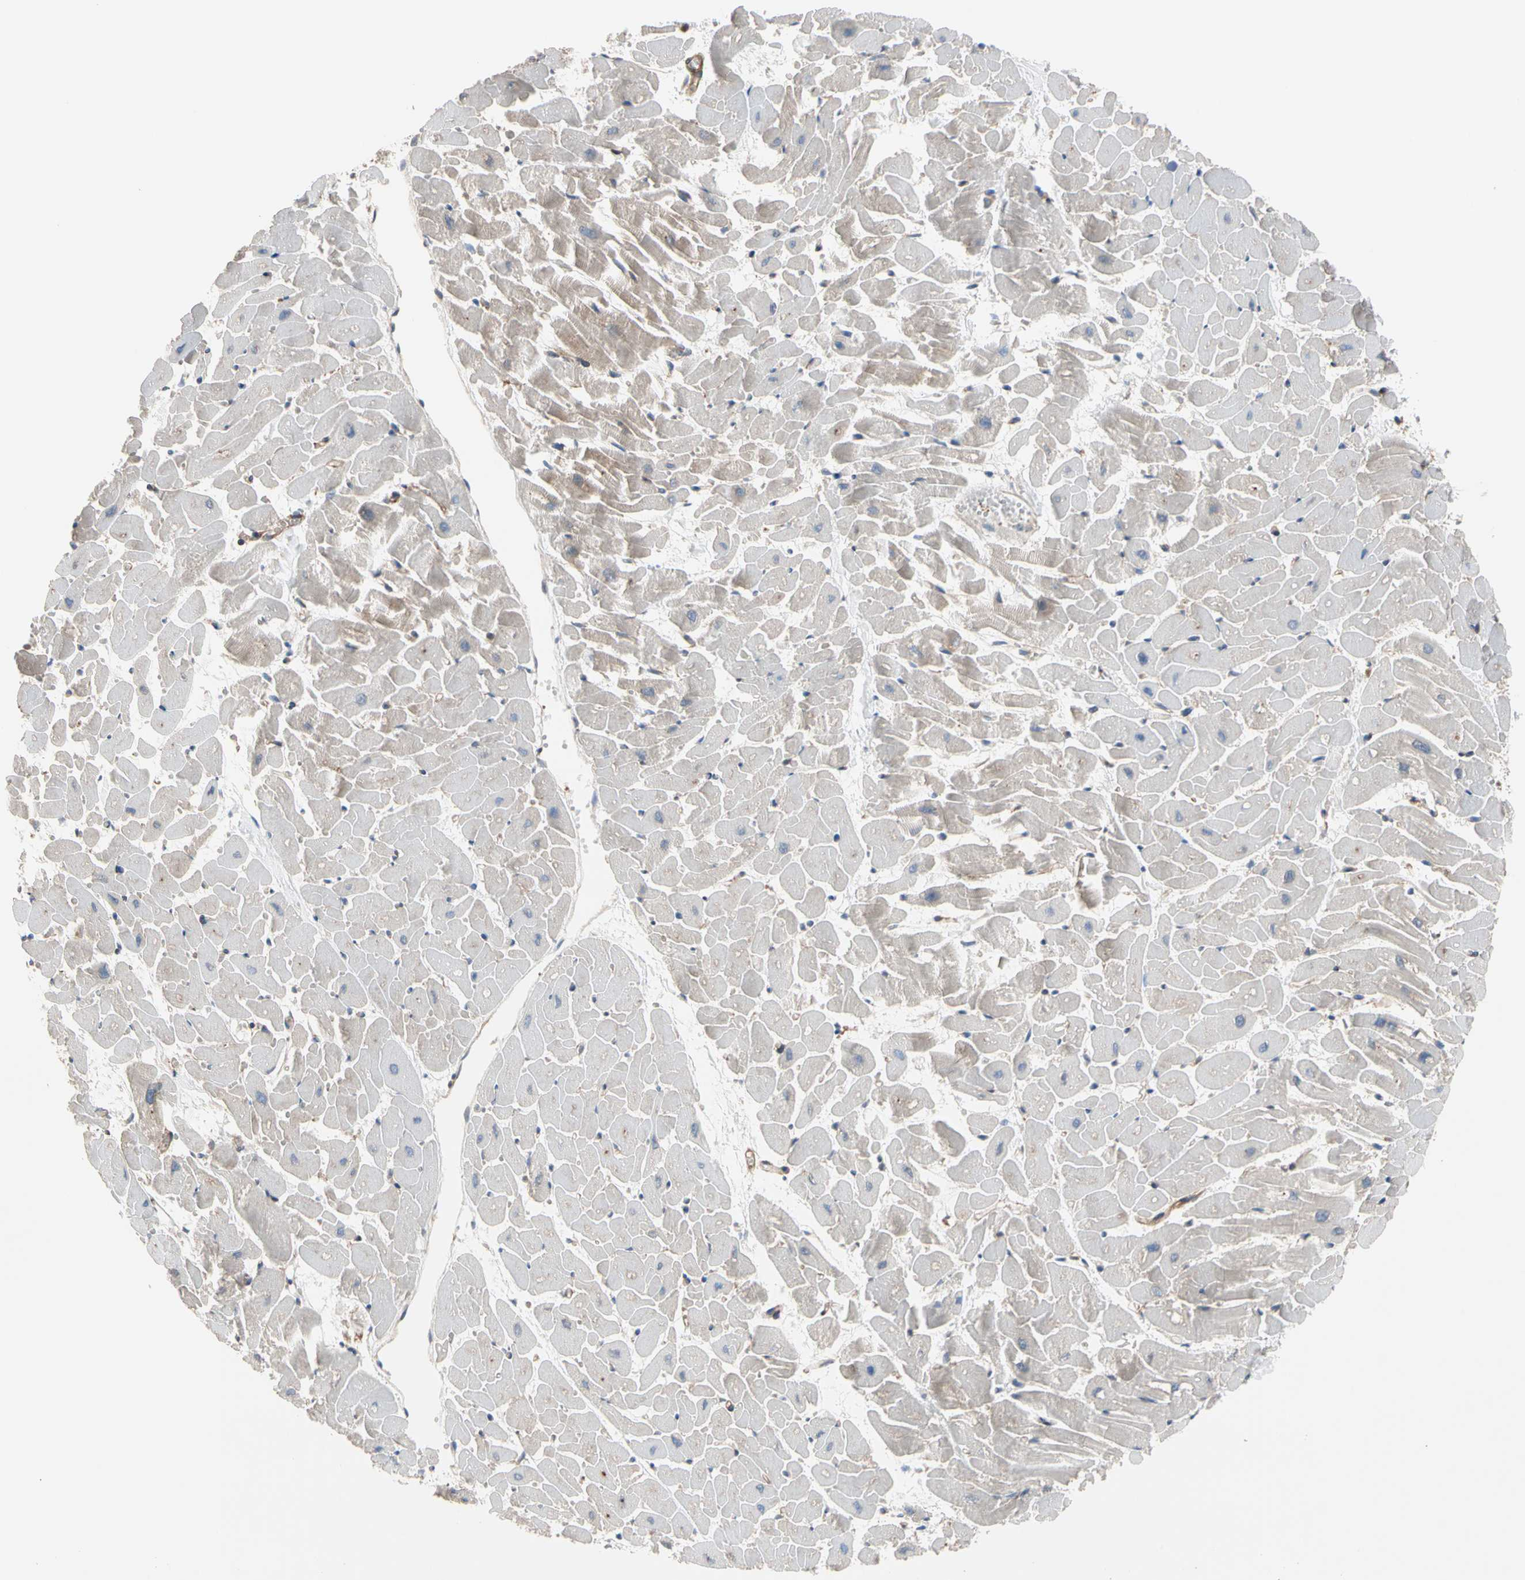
{"staining": {"intensity": "weak", "quantity": "<25%", "location": "cytoplasmic/membranous"}, "tissue": "heart muscle", "cell_type": "Cardiomyocytes", "image_type": "normal", "snomed": [{"axis": "morphology", "description": "Normal tissue, NOS"}, {"axis": "topography", "description": "Heart"}], "caption": "Normal heart muscle was stained to show a protein in brown. There is no significant expression in cardiomyocytes. (DAB IHC visualized using brightfield microscopy, high magnification).", "gene": "ROCK1", "patient": {"sex": "female", "age": 19}}